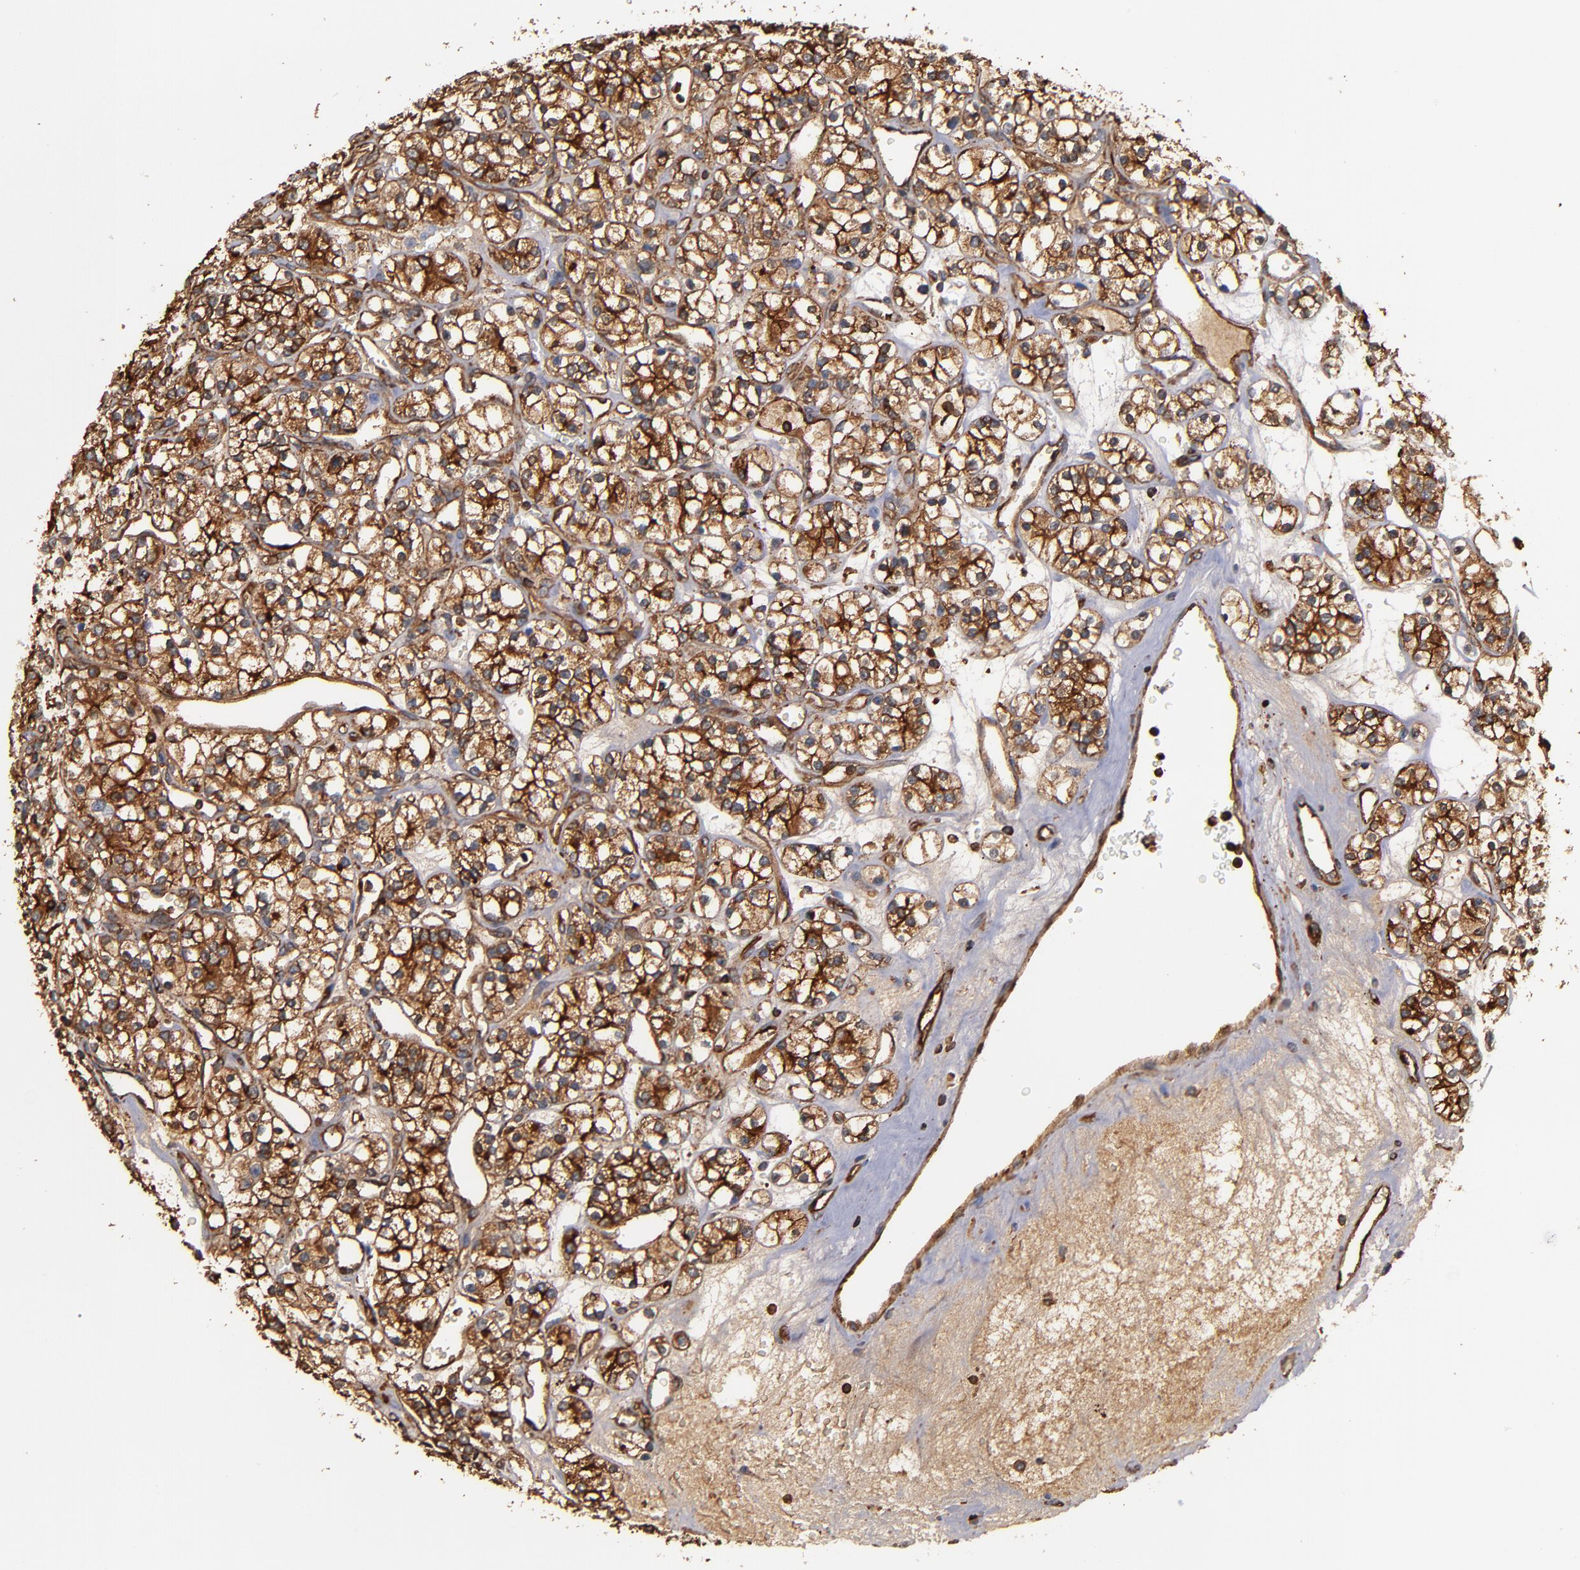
{"staining": {"intensity": "moderate", "quantity": ">75%", "location": "cytoplasmic/membranous"}, "tissue": "renal cancer", "cell_type": "Tumor cells", "image_type": "cancer", "snomed": [{"axis": "morphology", "description": "Adenocarcinoma, NOS"}, {"axis": "topography", "description": "Kidney"}], "caption": "IHC histopathology image of neoplastic tissue: renal cancer (adenocarcinoma) stained using IHC demonstrates medium levels of moderate protein expression localized specifically in the cytoplasmic/membranous of tumor cells, appearing as a cytoplasmic/membranous brown color.", "gene": "ACTN4", "patient": {"sex": "female", "age": 62}}